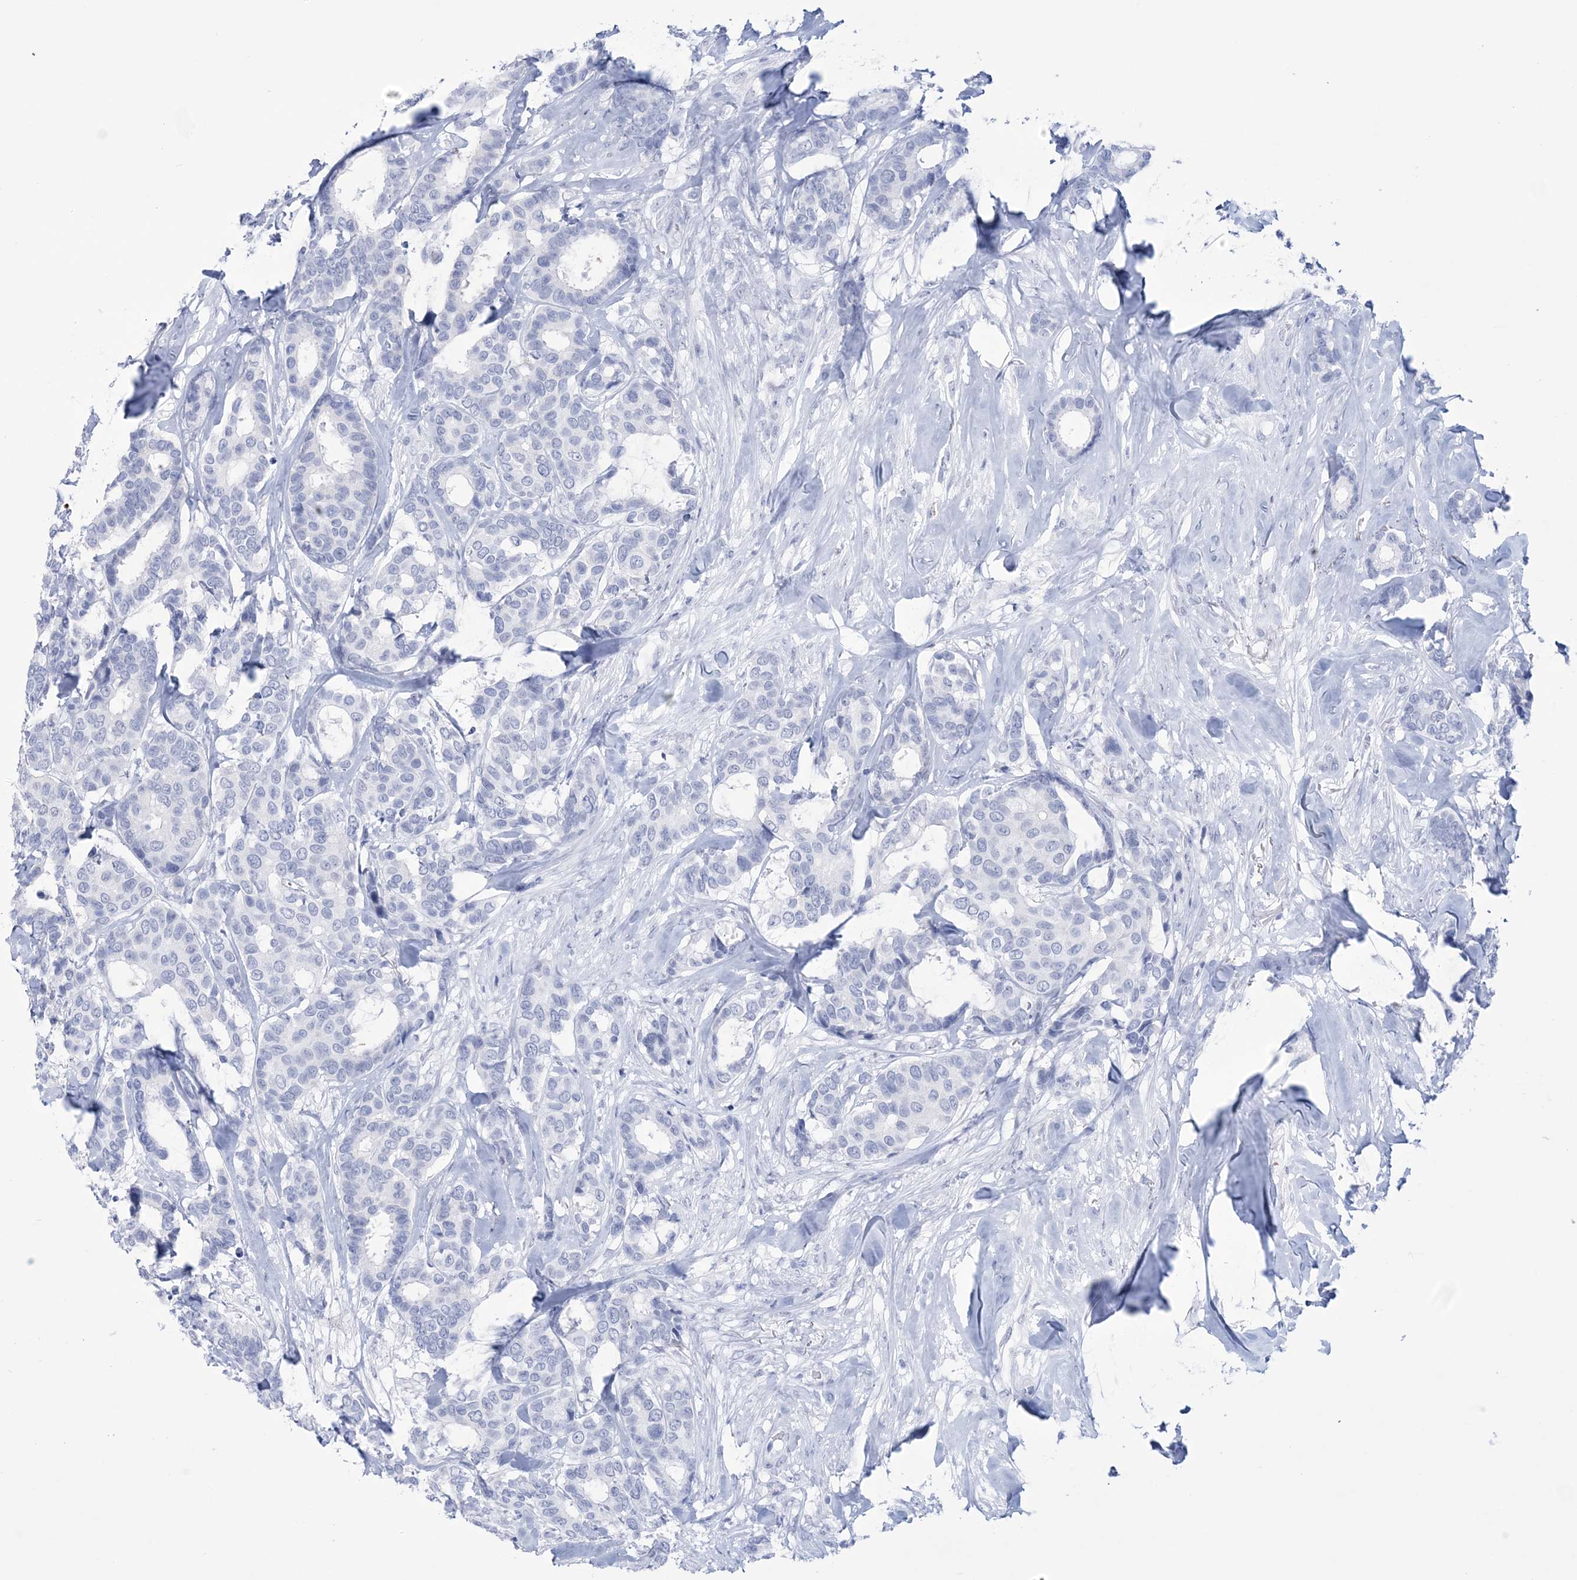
{"staining": {"intensity": "negative", "quantity": "none", "location": "none"}, "tissue": "breast cancer", "cell_type": "Tumor cells", "image_type": "cancer", "snomed": [{"axis": "morphology", "description": "Duct carcinoma"}, {"axis": "topography", "description": "Breast"}], "caption": "IHC photomicrograph of human breast intraductal carcinoma stained for a protein (brown), which demonstrates no expression in tumor cells.", "gene": "DPCD", "patient": {"sex": "female", "age": 87}}